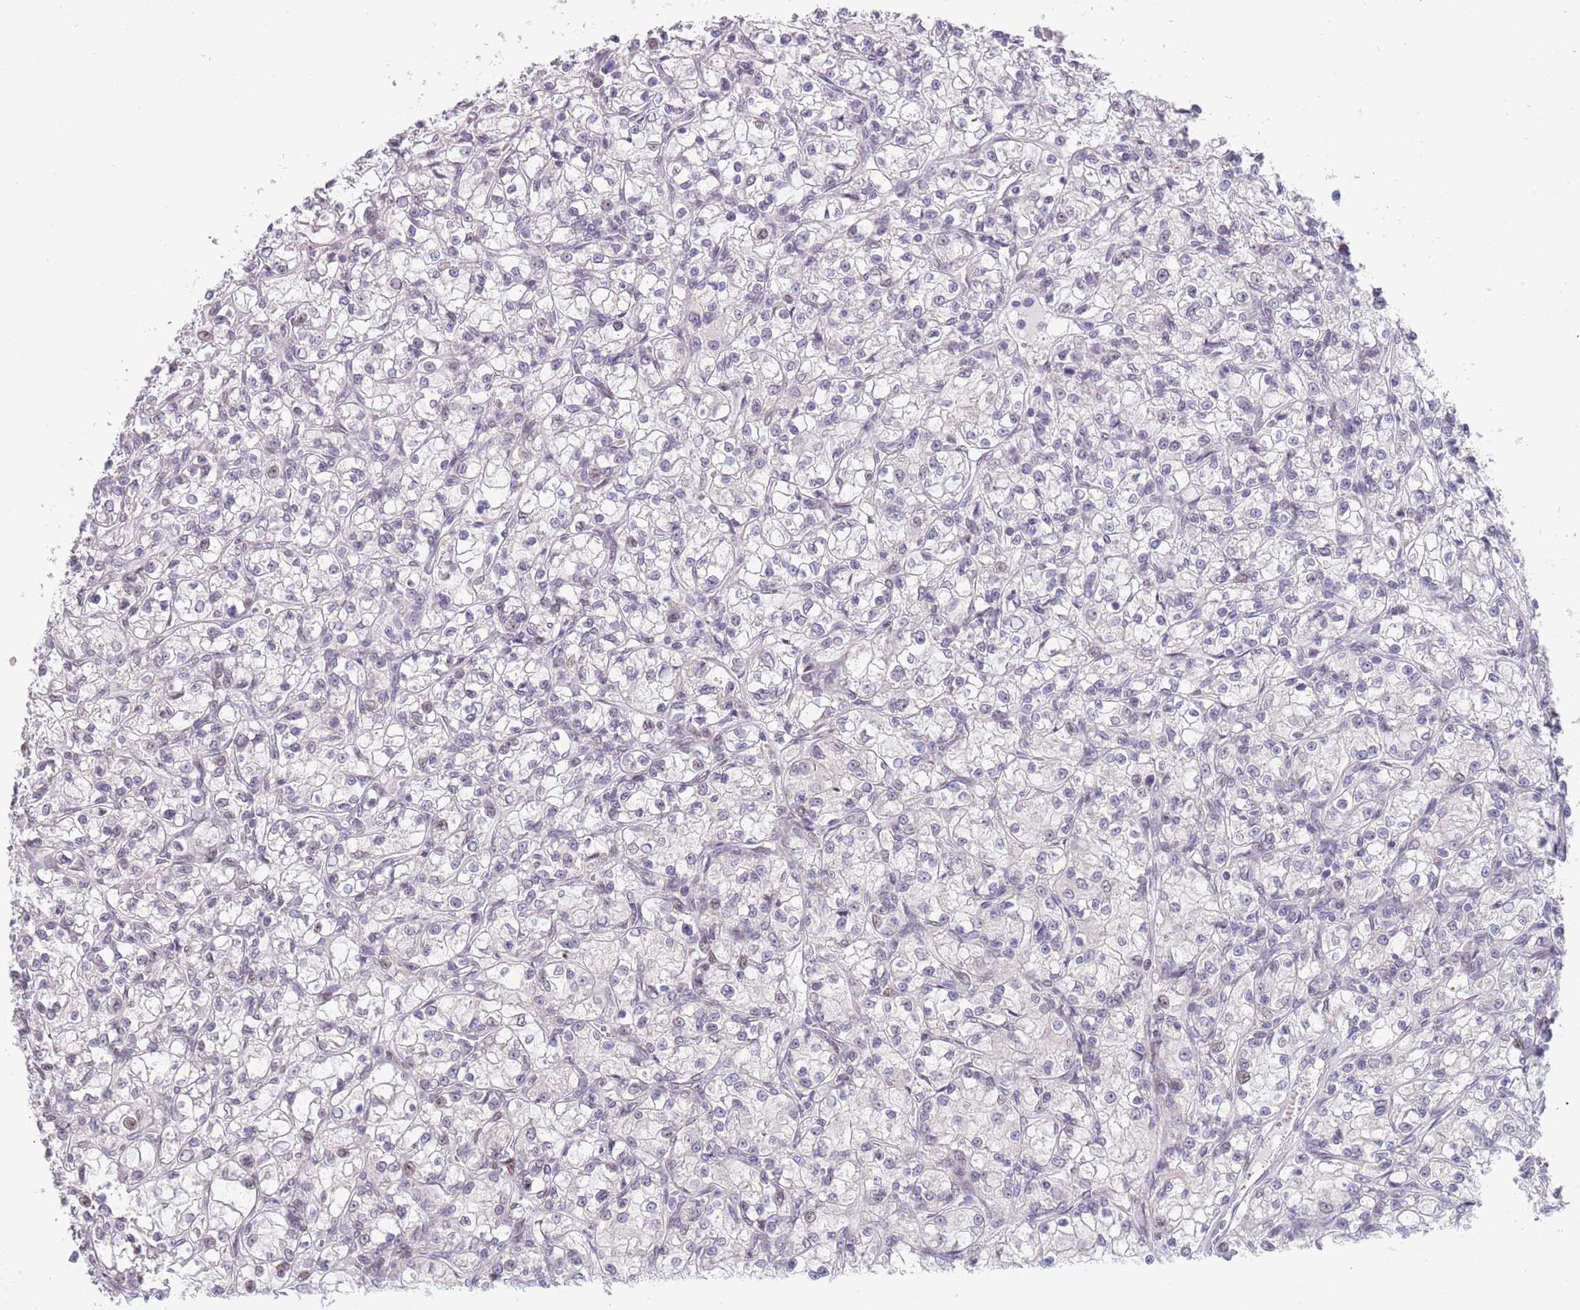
{"staining": {"intensity": "weak", "quantity": "<25%", "location": "nuclear"}, "tissue": "renal cancer", "cell_type": "Tumor cells", "image_type": "cancer", "snomed": [{"axis": "morphology", "description": "Adenocarcinoma, NOS"}, {"axis": "topography", "description": "Kidney"}], "caption": "Immunohistochemistry (IHC) micrograph of neoplastic tissue: human adenocarcinoma (renal) stained with DAB displays no significant protein positivity in tumor cells.", "gene": "KLHDC2", "patient": {"sex": "female", "age": 59}}